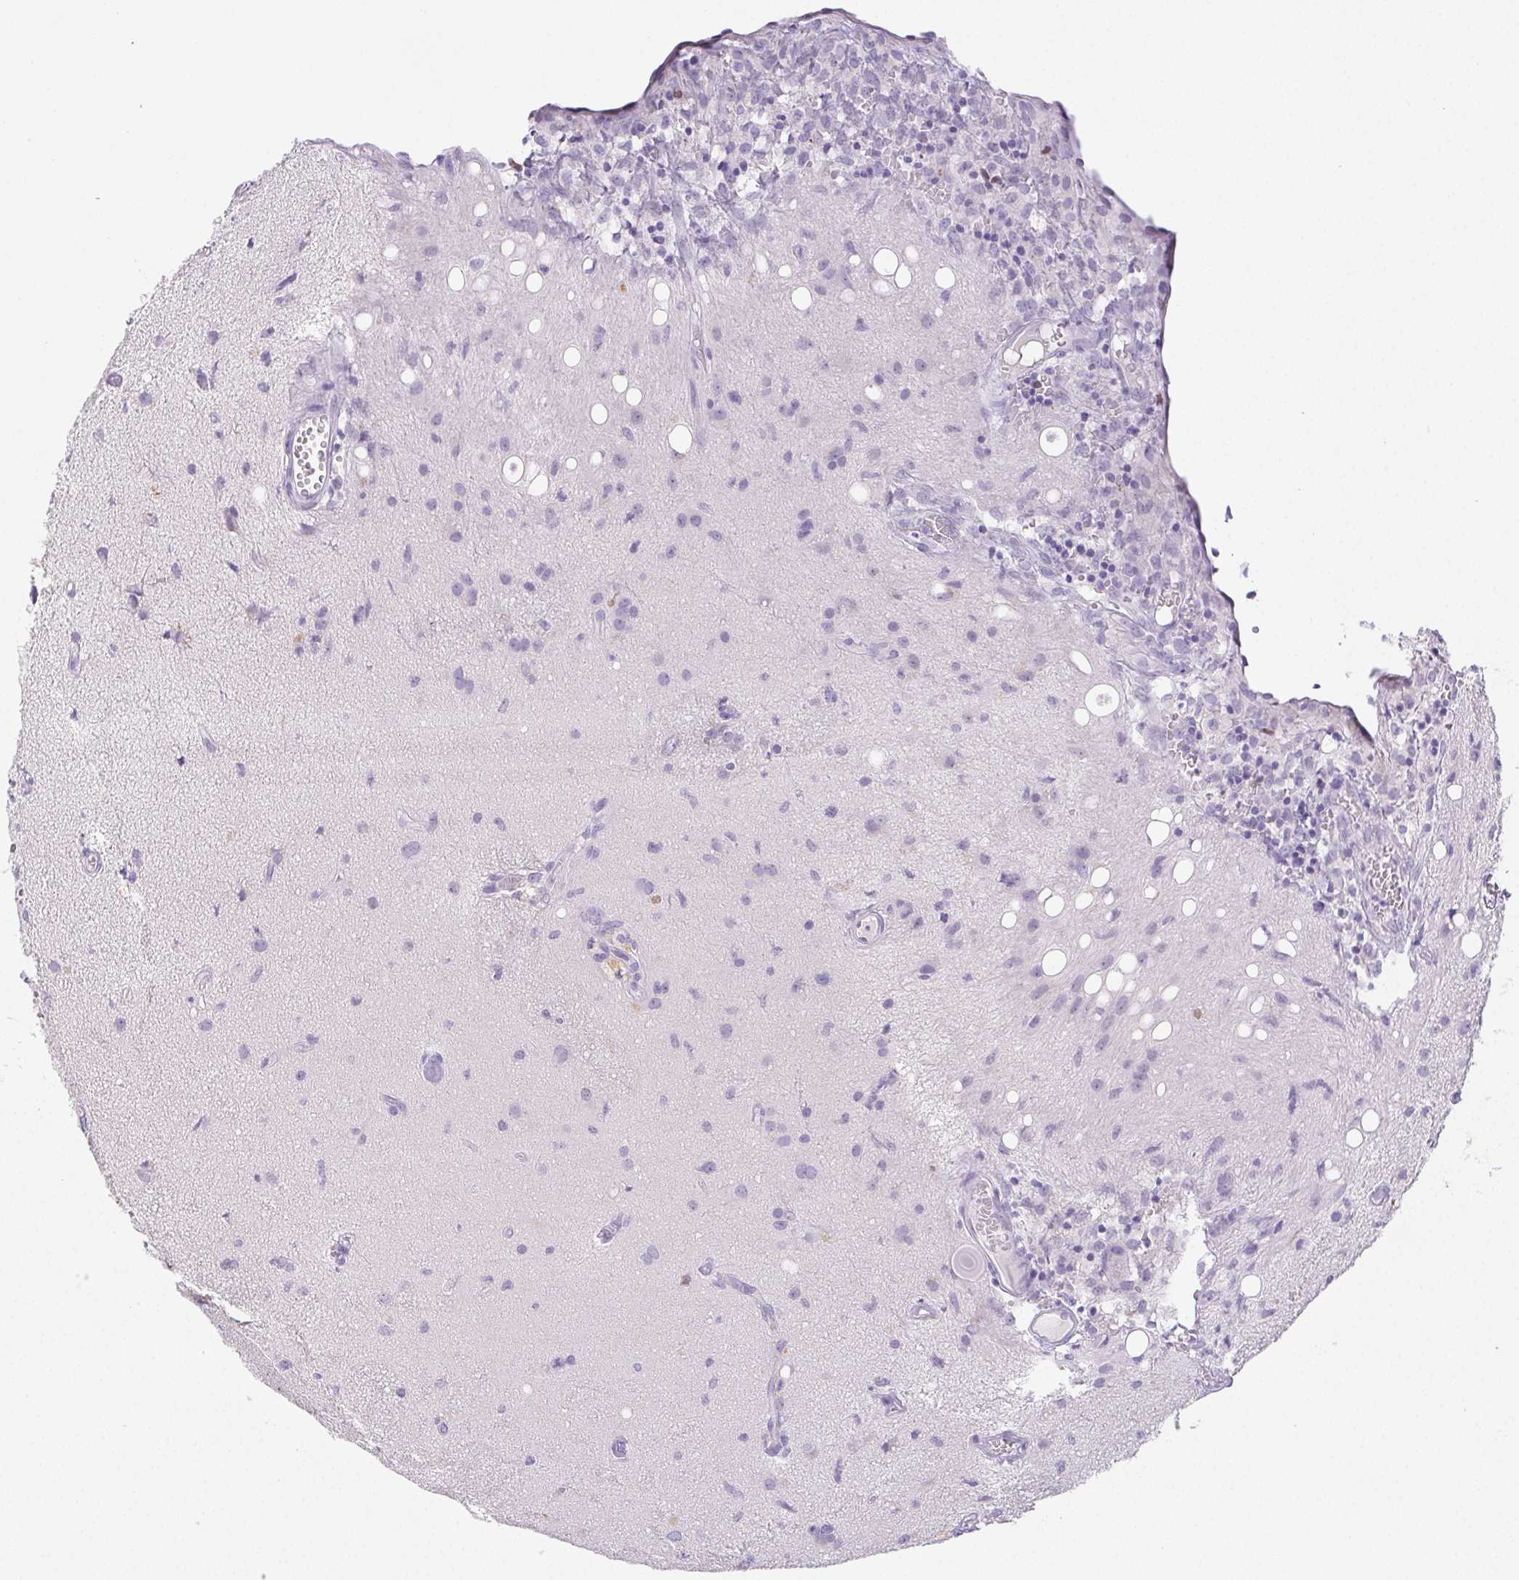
{"staining": {"intensity": "negative", "quantity": "none", "location": "none"}, "tissue": "glioma", "cell_type": "Tumor cells", "image_type": "cancer", "snomed": [{"axis": "morphology", "description": "Glioma, malignant, High grade"}, {"axis": "topography", "description": "Brain"}], "caption": "Micrograph shows no significant protein expression in tumor cells of malignant glioma (high-grade).", "gene": "ST8SIA3", "patient": {"sex": "male", "age": 67}}